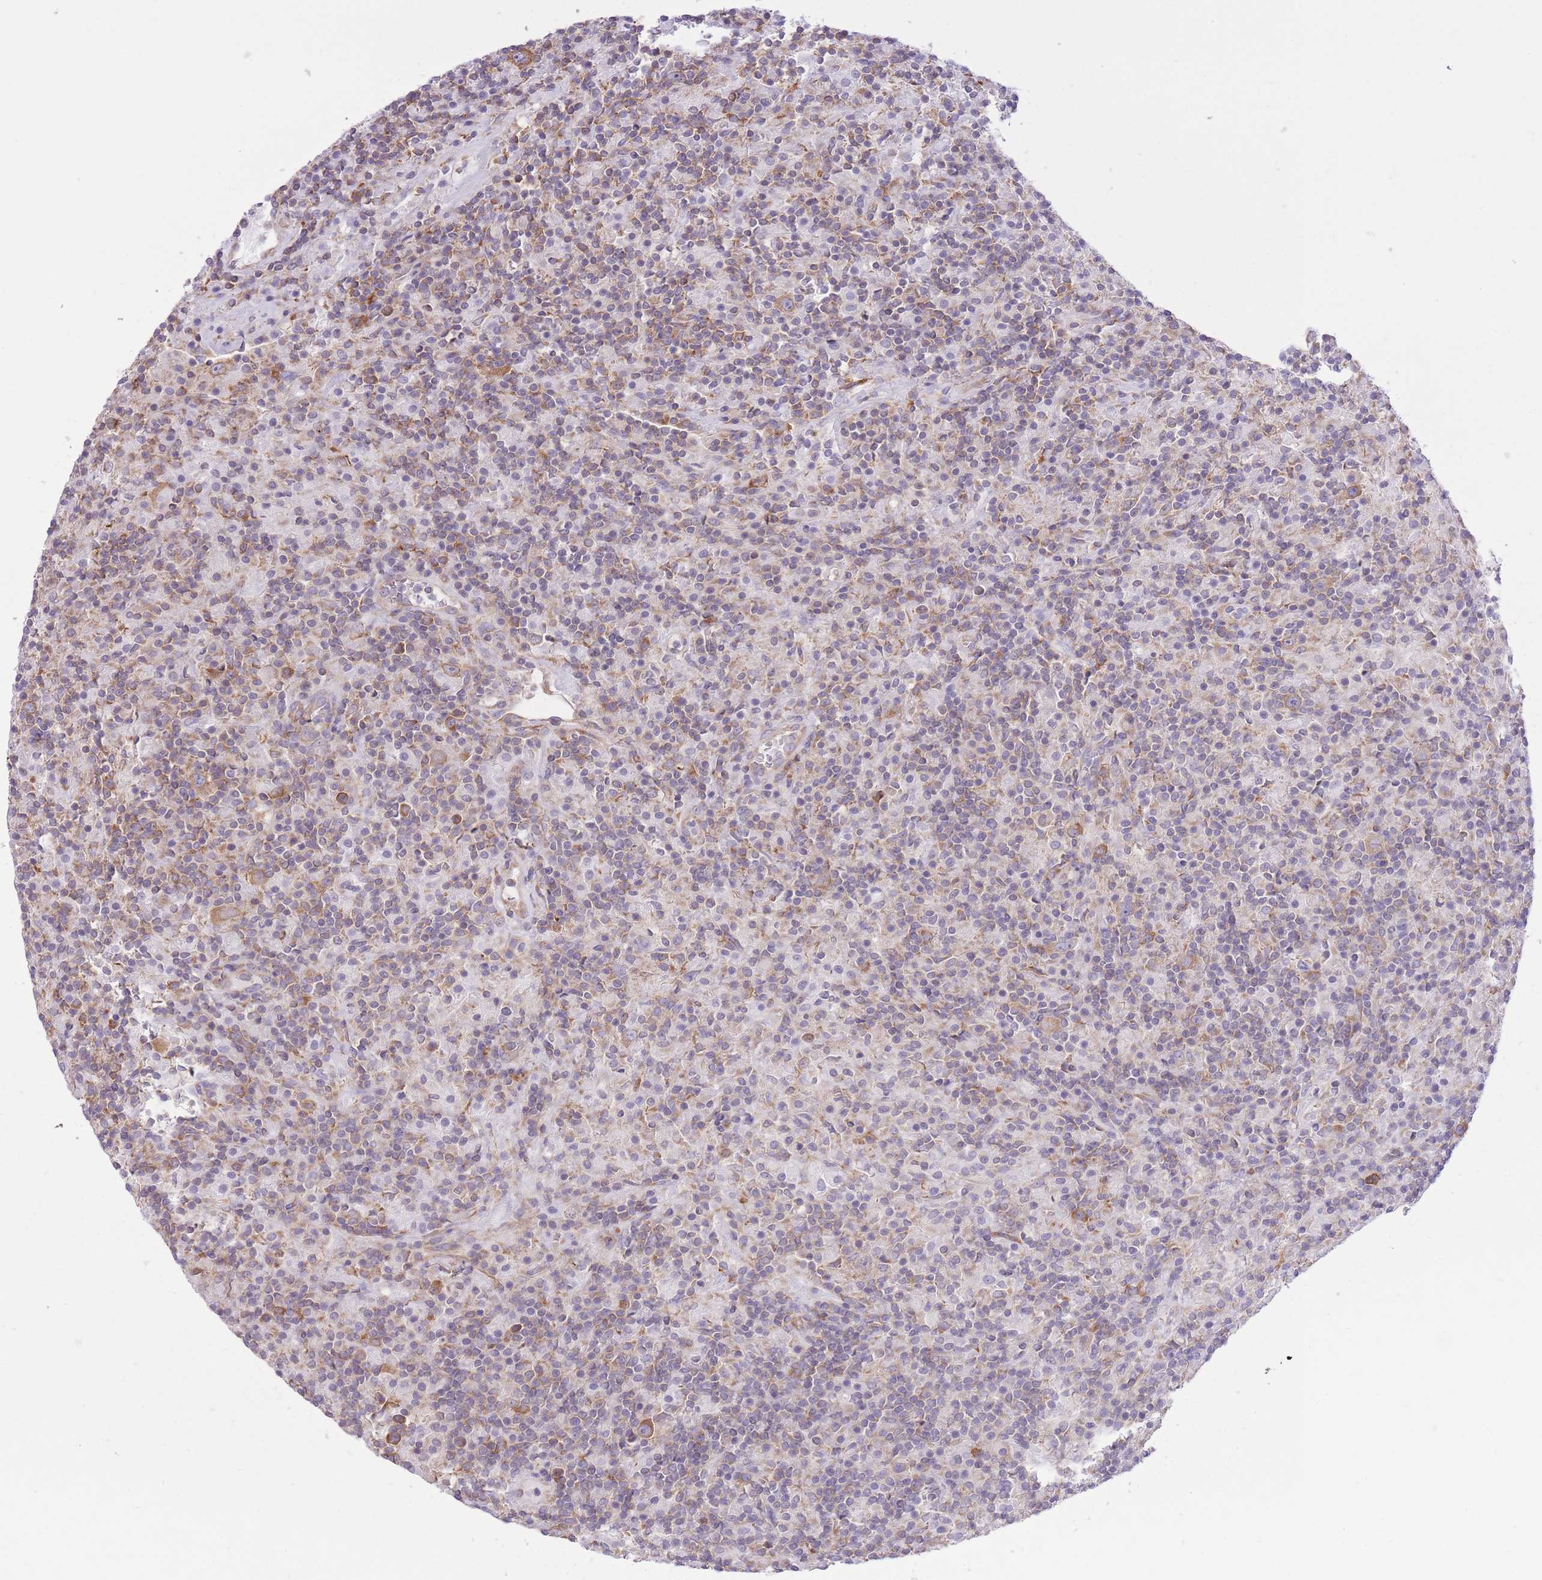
{"staining": {"intensity": "moderate", "quantity": ">75%", "location": "cytoplasmic/membranous"}, "tissue": "lymphoma", "cell_type": "Tumor cells", "image_type": "cancer", "snomed": [{"axis": "morphology", "description": "Hodgkin's disease, NOS"}, {"axis": "topography", "description": "Lymph node"}], "caption": "Human lymphoma stained with a brown dye shows moderate cytoplasmic/membranous positive positivity in about >75% of tumor cells.", "gene": "ZNF501", "patient": {"sex": "male", "age": 70}}